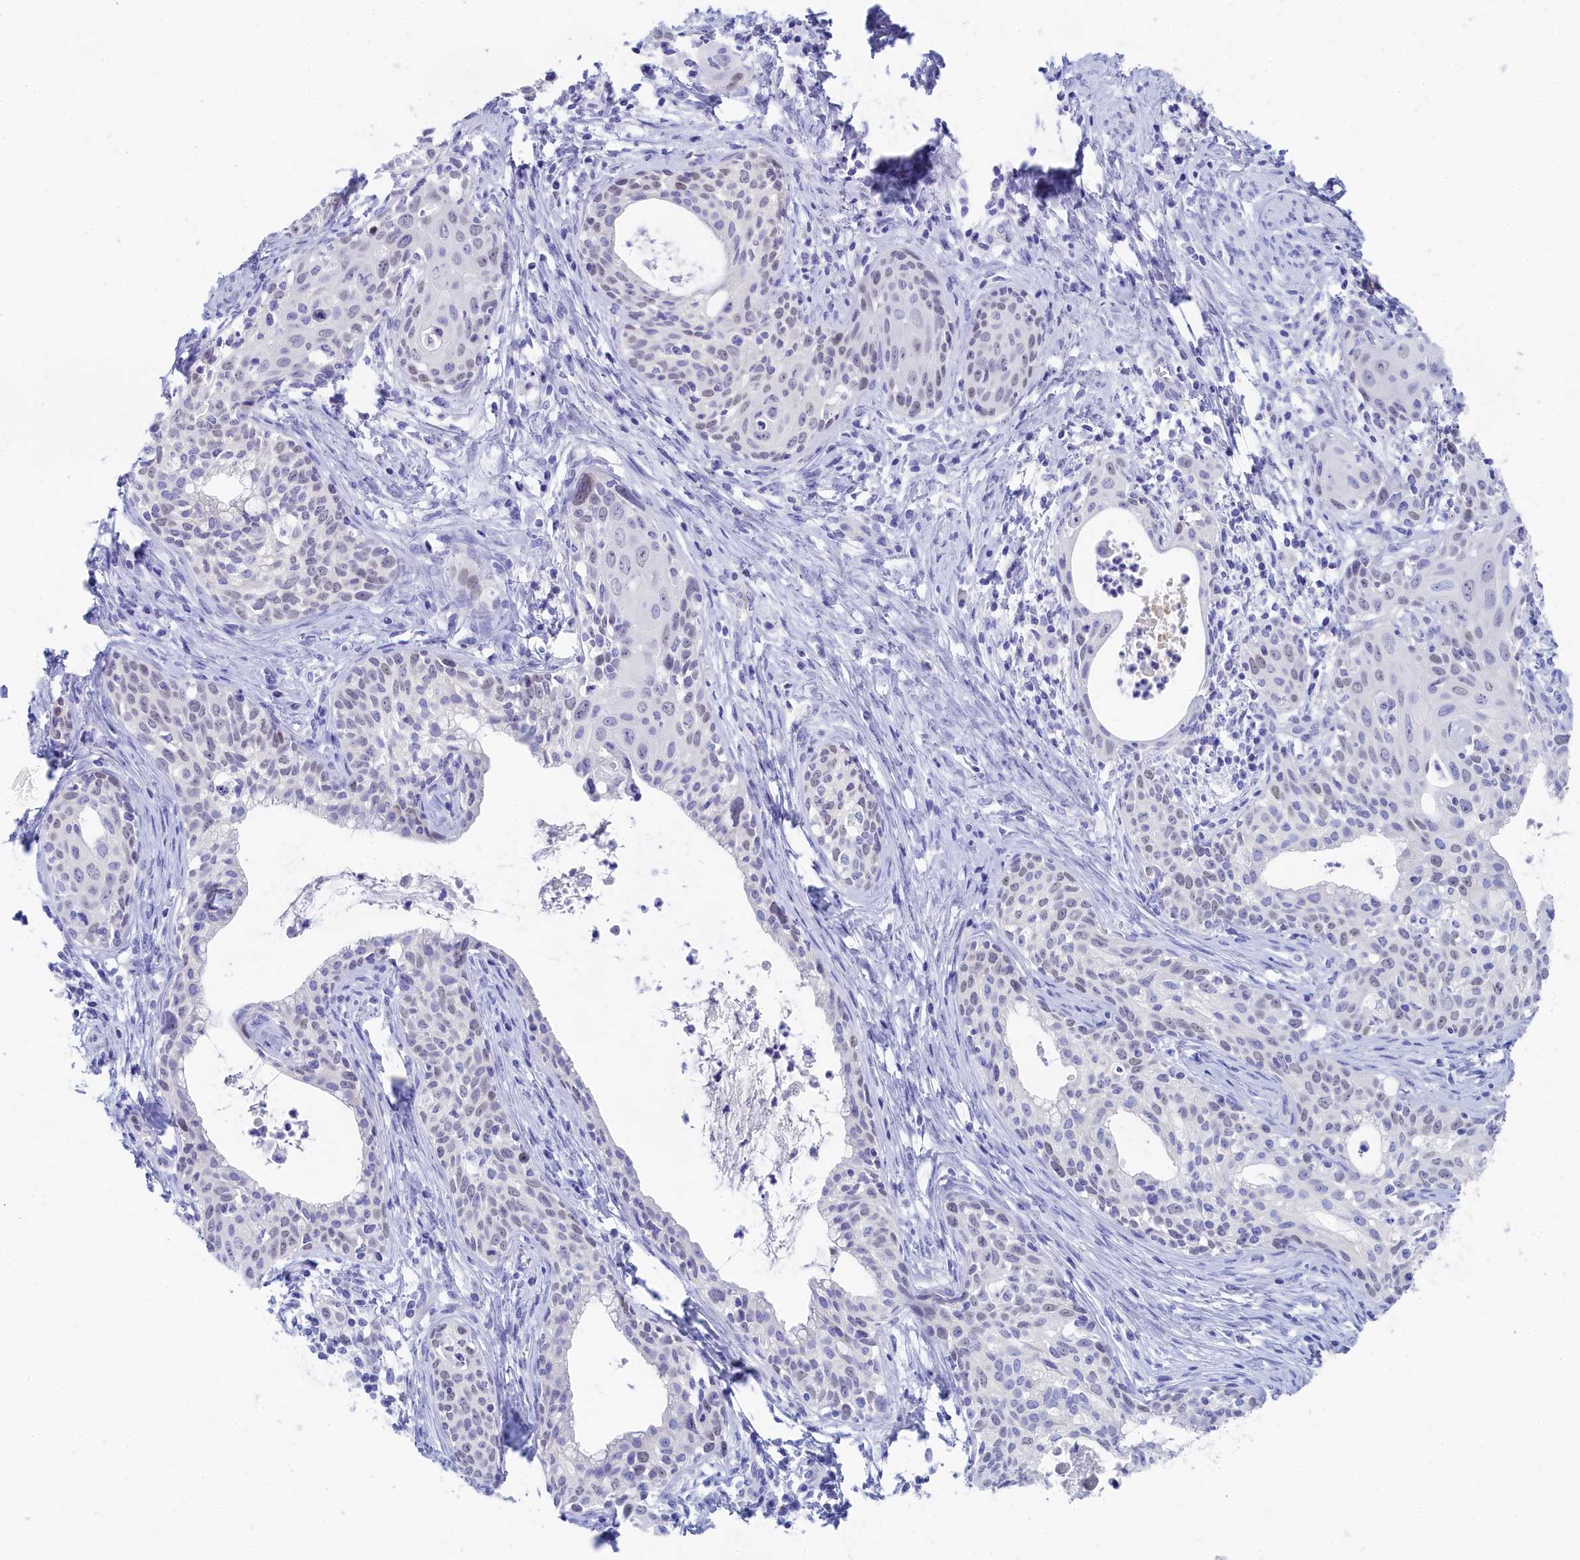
{"staining": {"intensity": "weak", "quantity": "25%-75%", "location": "nuclear"}, "tissue": "cervical cancer", "cell_type": "Tumor cells", "image_type": "cancer", "snomed": [{"axis": "morphology", "description": "Squamous cell carcinoma, NOS"}, {"axis": "topography", "description": "Cervix"}], "caption": "This image reveals cervical cancer (squamous cell carcinoma) stained with immunohistochemistry to label a protein in brown. The nuclear of tumor cells show weak positivity for the protein. Nuclei are counter-stained blue.", "gene": "TRIM10", "patient": {"sex": "female", "age": 52}}